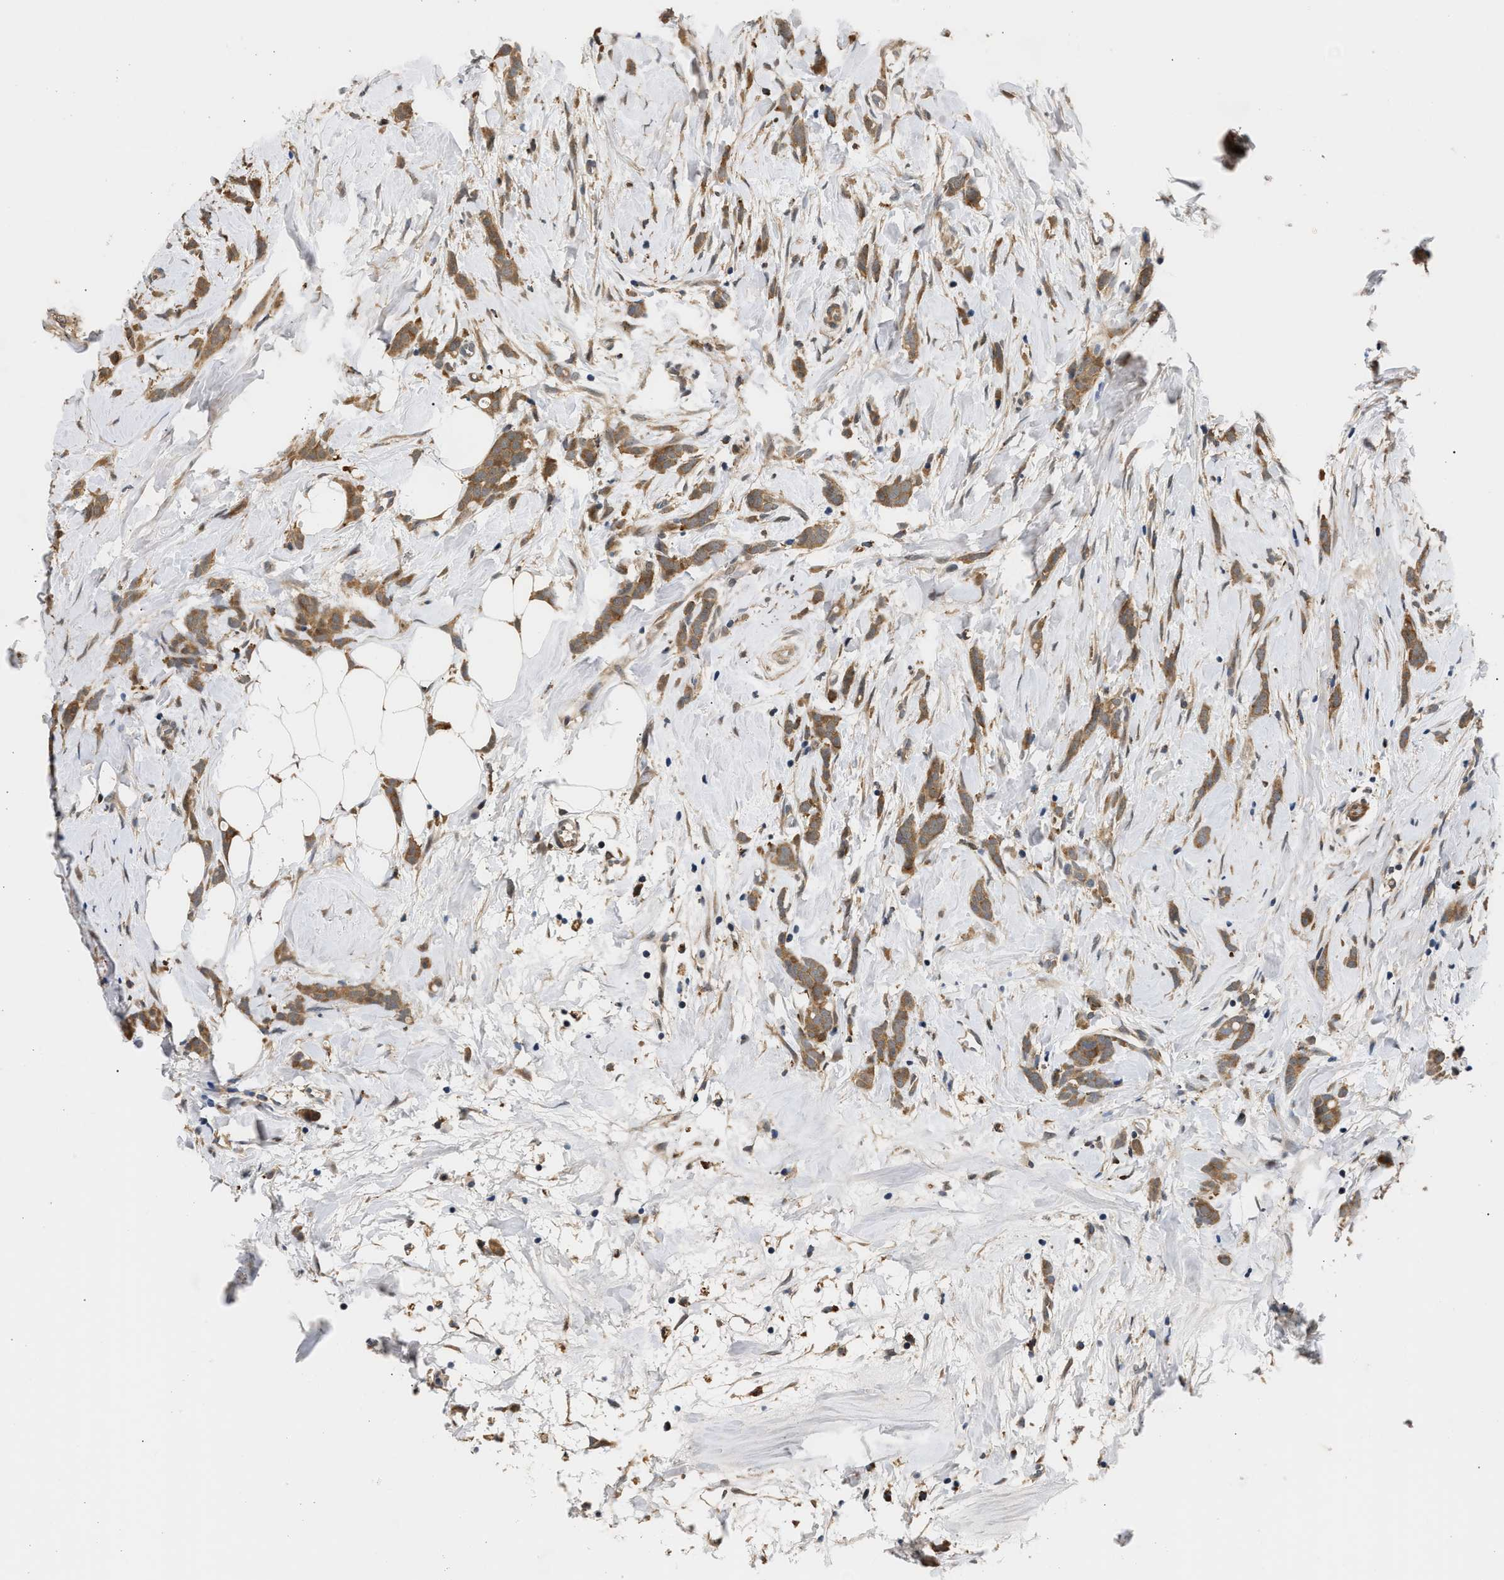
{"staining": {"intensity": "moderate", "quantity": ">75%", "location": "cytoplasmic/membranous"}, "tissue": "breast cancer", "cell_type": "Tumor cells", "image_type": "cancer", "snomed": [{"axis": "morphology", "description": "Lobular carcinoma, in situ"}, {"axis": "morphology", "description": "Lobular carcinoma"}, {"axis": "topography", "description": "Breast"}], "caption": "High-magnification brightfield microscopy of lobular carcinoma in situ (breast) stained with DAB (3,3'-diaminobenzidine) (brown) and counterstained with hematoxylin (blue). tumor cells exhibit moderate cytoplasmic/membranous positivity is present in about>75% of cells. (Brightfield microscopy of DAB IHC at high magnification).", "gene": "LARP6", "patient": {"sex": "female", "age": 41}}